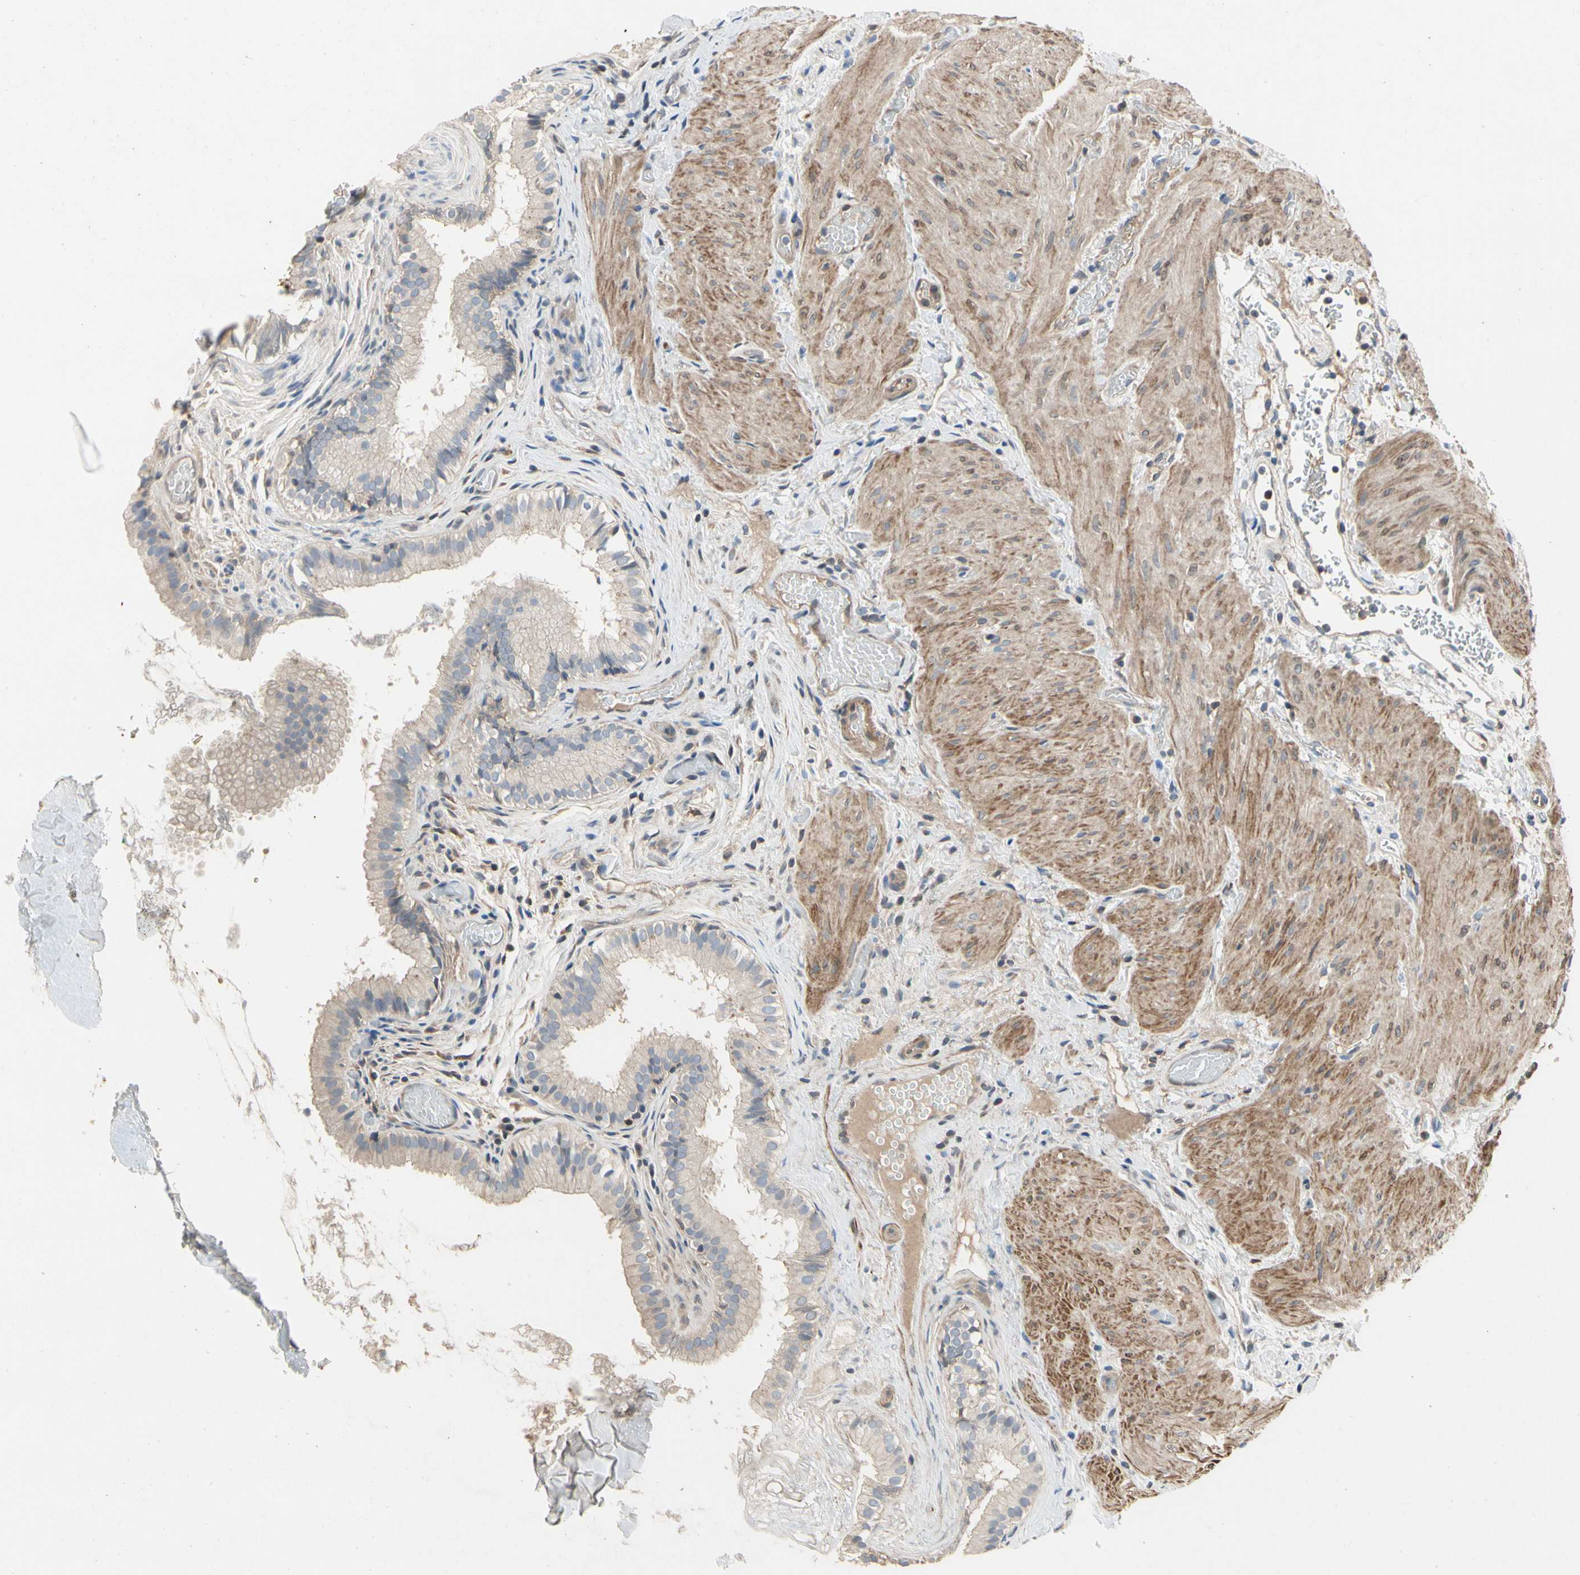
{"staining": {"intensity": "weak", "quantity": "<25%", "location": "cytoplasmic/membranous"}, "tissue": "gallbladder", "cell_type": "Glandular cells", "image_type": "normal", "snomed": [{"axis": "morphology", "description": "Normal tissue, NOS"}, {"axis": "topography", "description": "Gallbladder"}], "caption": "This is a image of IHC staining of benign gallbladder, which shows no positivity in glandular cells.", "gene": "CRTAC1", "patient": {"sex": "female", "age": 26}}